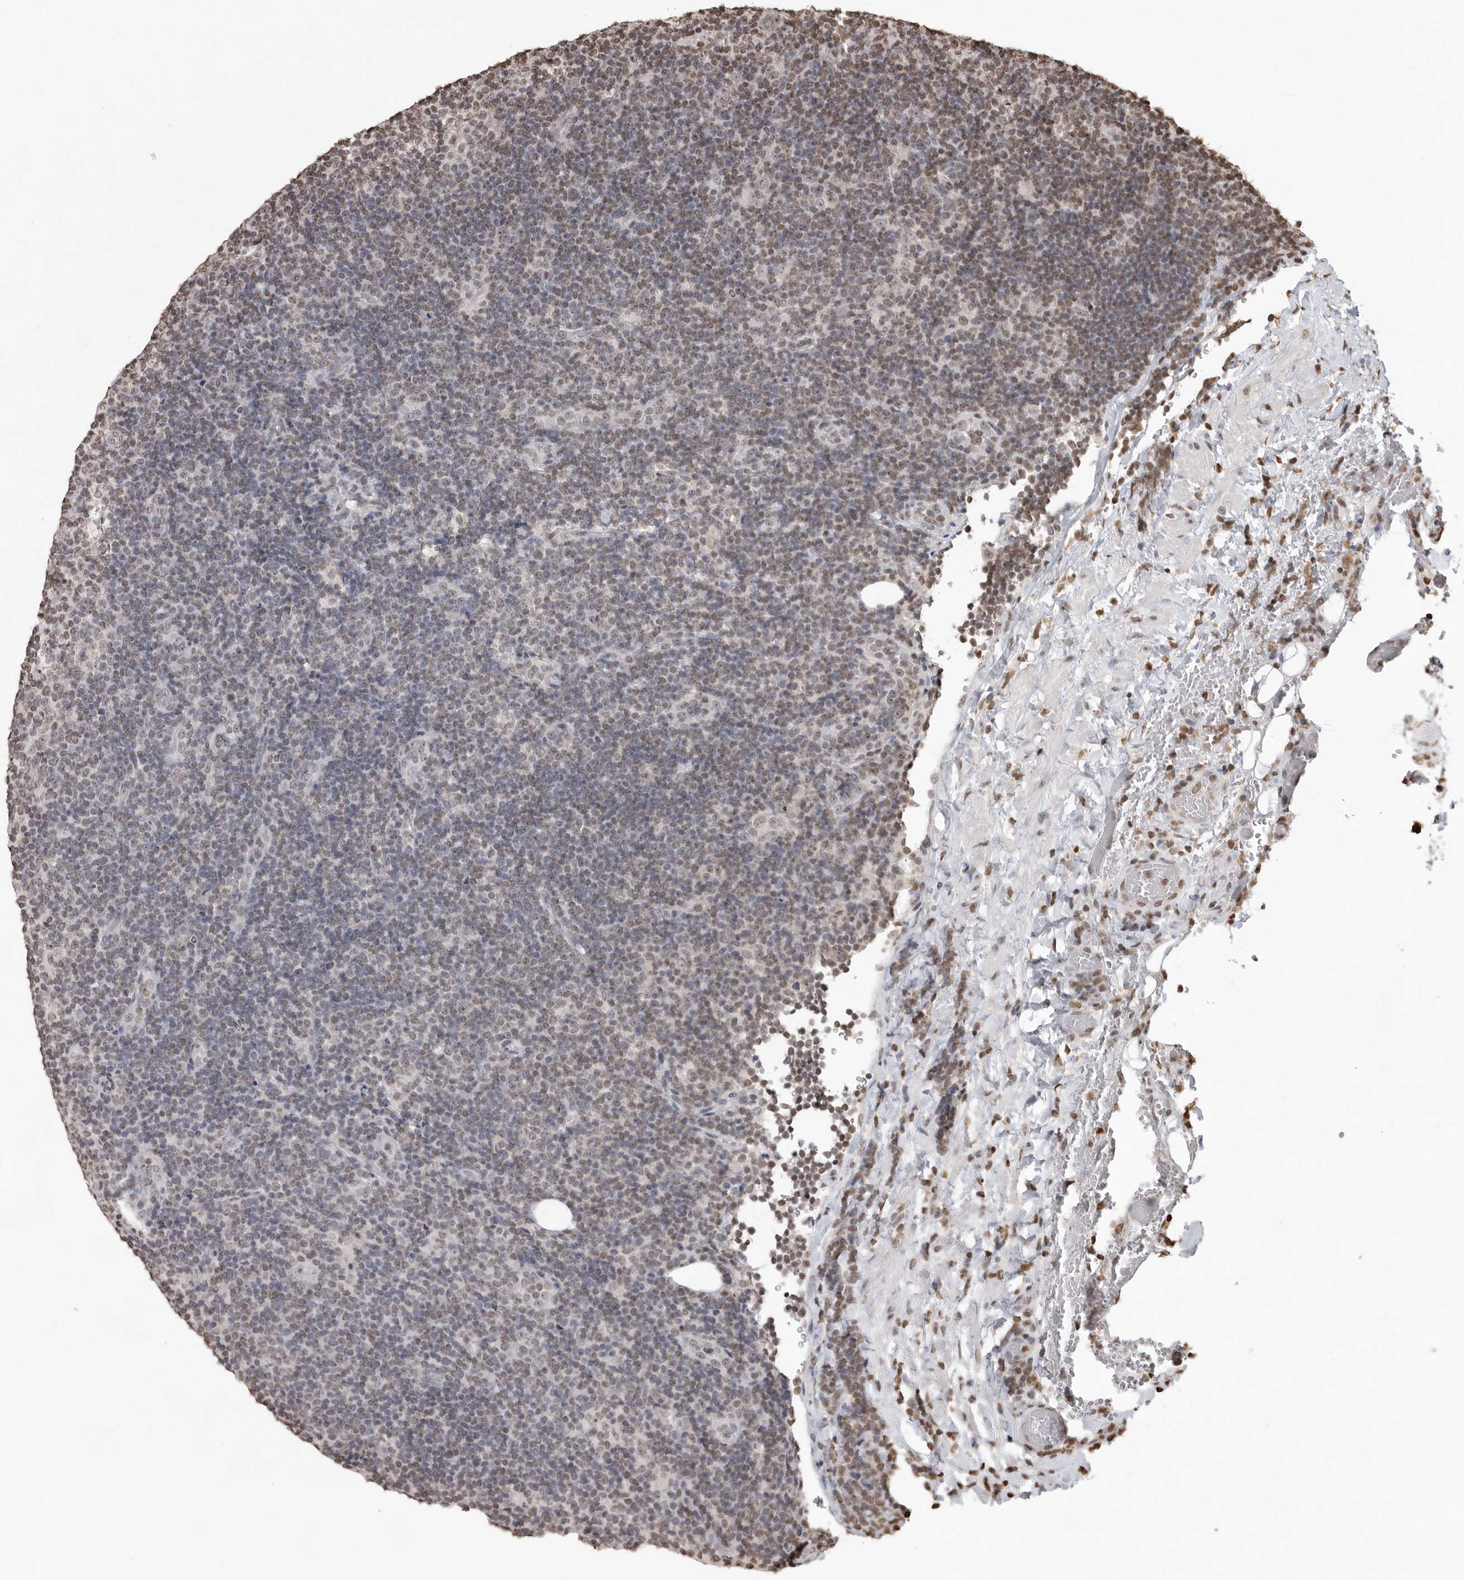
{"staining": {"intensity": "weak", "quantity": "25%-75%", "location": "nuclear"}, "tissue": "lymphoma", "cell_type": "Tumor cells", "image_type": "cancer", "snomed": [{"axis": "morphology", "description": "Hodgkin's disease, NOS"}, {"axis": "topography", "description": "Lymph node"}], "caption": "Immunohistochemistry photomicrograph of lymphoma stained for a protein (brown), which displays low levels of weak nuclear expression in approximately 25%-75% of tumor cells.", "gene": "WDR45", "patient": {"sex": "female", "age": 57}}